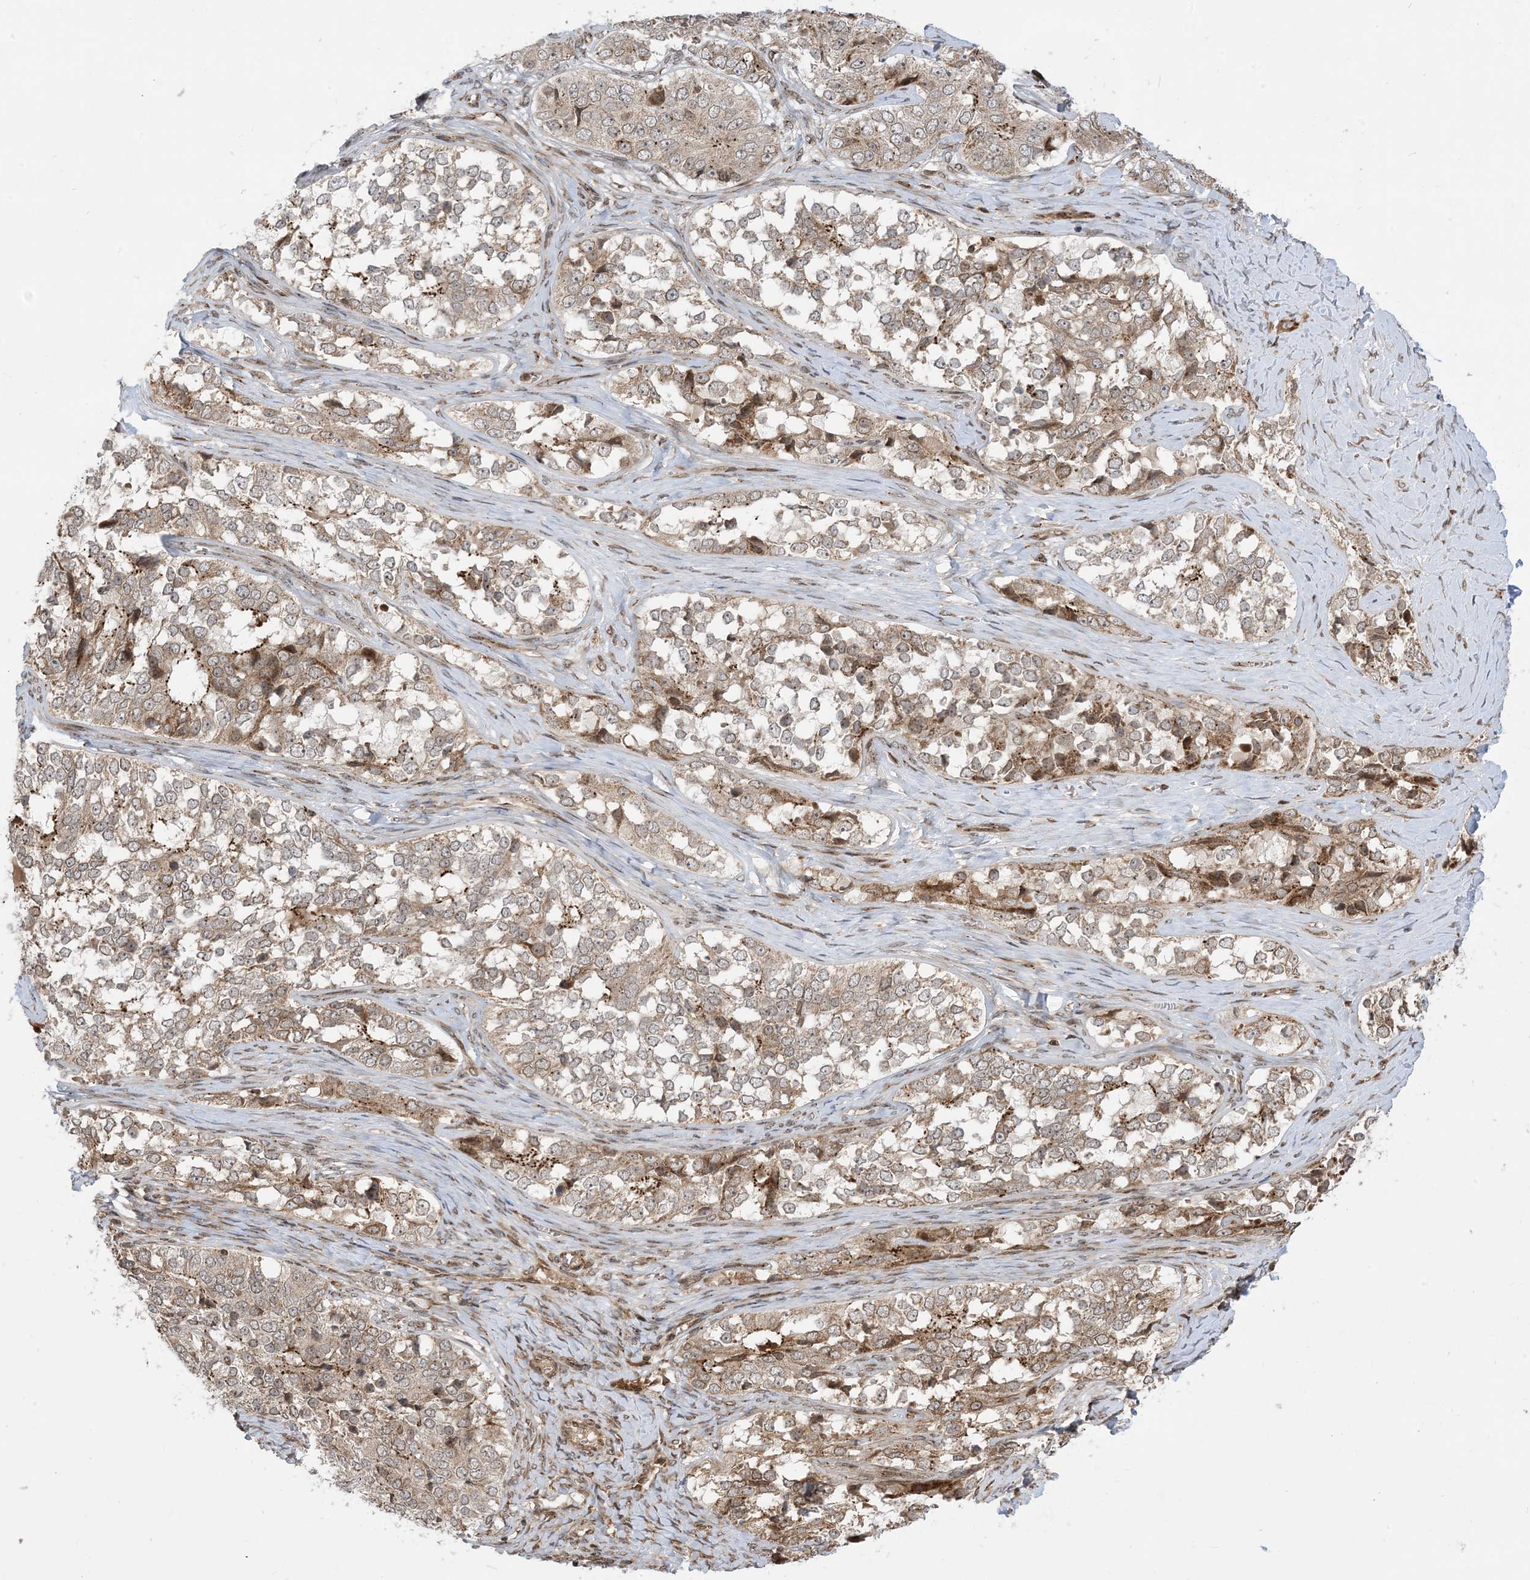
{"staining": {"intensity": "moderate", "quantity": "25%-75%", "location": "cytoplasmic/membranous"}, "tissue": "ovarian cancer", "cell_type": "Tumor cells", "image_type": "cancer", "snomed": [{"axis": "morphology", "description": "Carcinoma, endometroid"}, {"axis": "topography", "description": "Ovary"}], "caption": "Immunohistochemistry (IHC) histopathology image of ovarian cancer stained for a protein (brown), which displays medium levels of moderate cytoplasmic/membranous positivity in about 25%-75% of tumor cells.", "gene": "CASP4", "patient": {"sex": "female", "age": 51}}